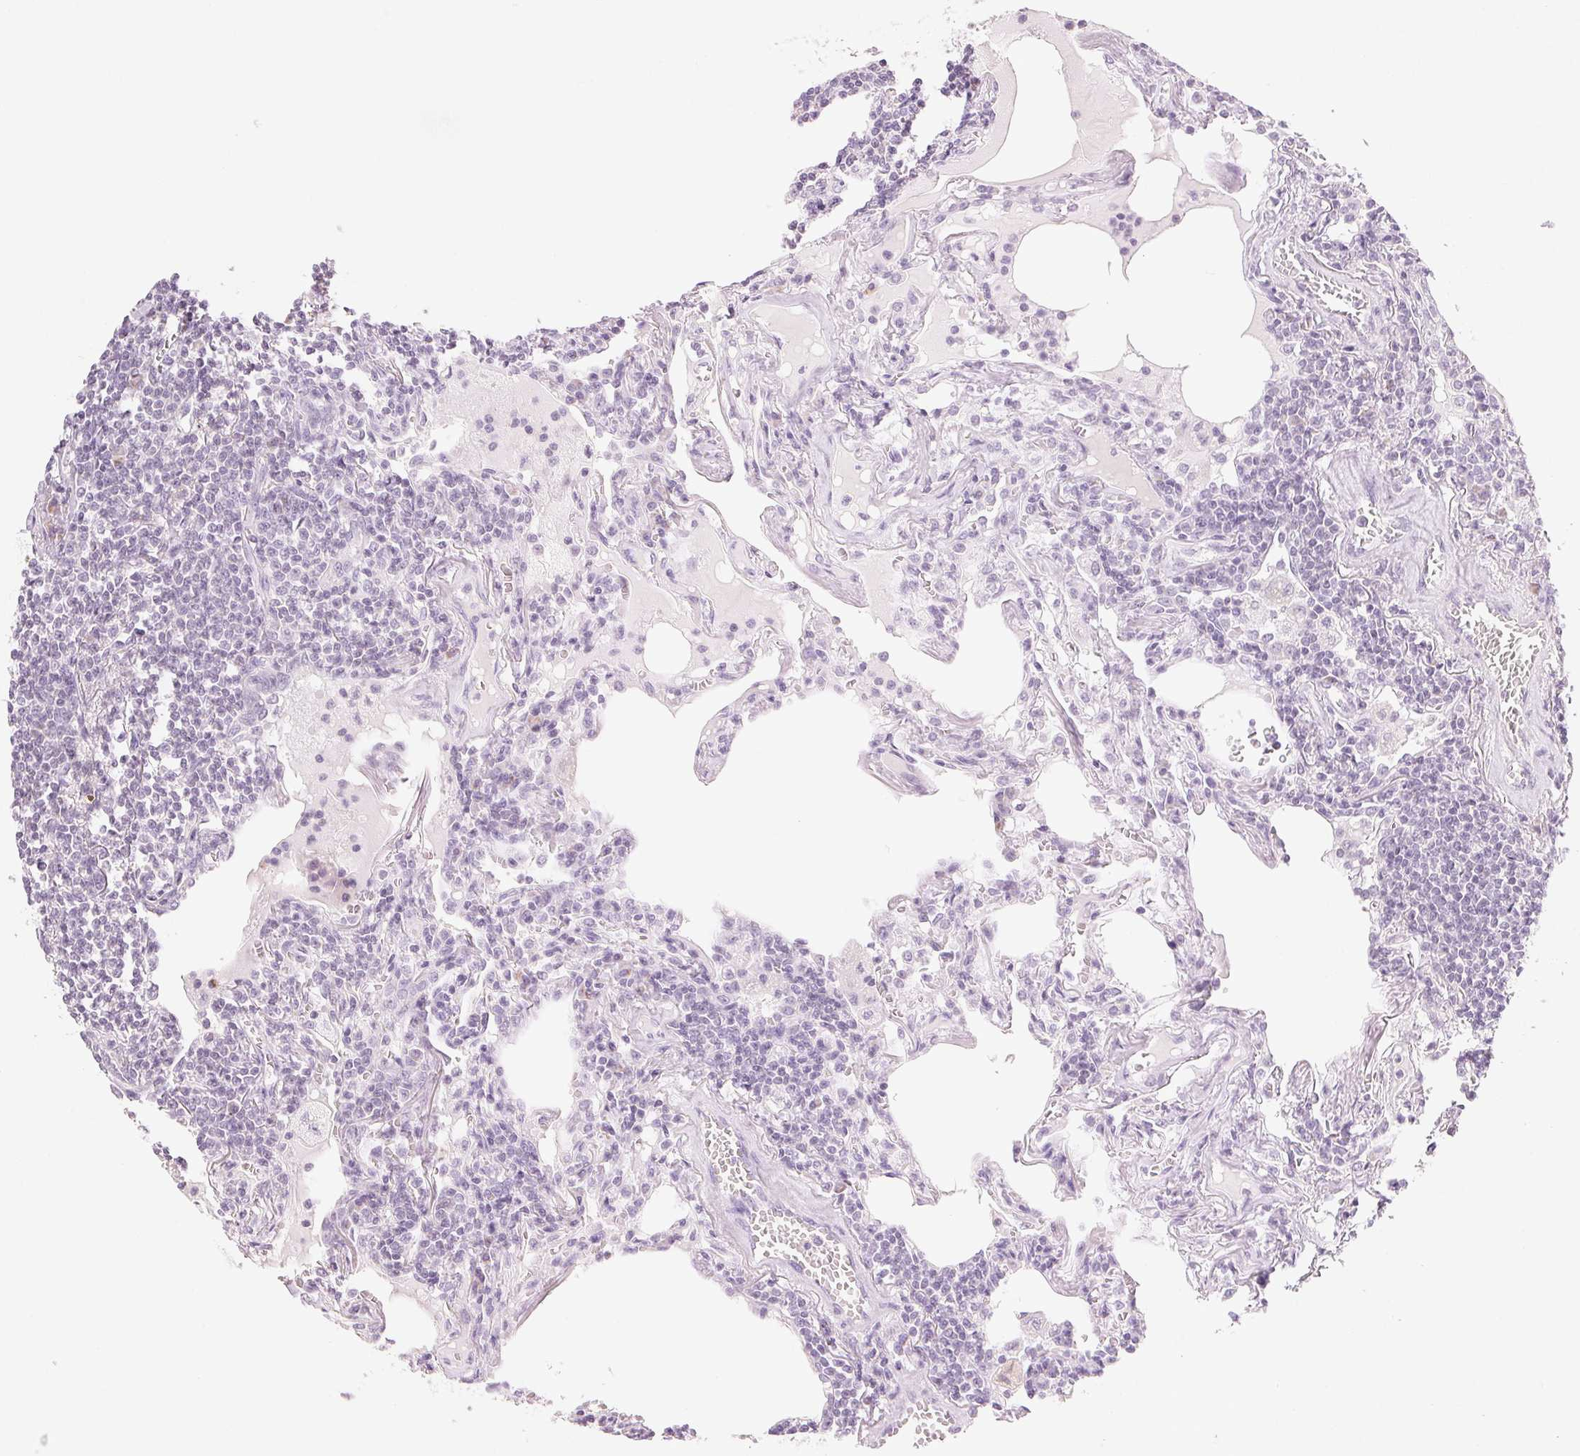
{"staining": {"intensity": "negative", "quantity": "none", "location": "none"}, "tissue": "lymphoma", "cell_type": "Tumor cells", "image_type": "cancer", "snomed": [{"axis": "morphology", "description": "Malignant lymphoma, non-Hodgkin's type, Low grade"}, {"axis": "topography", "description": "Lung"}], "caption": "A histopathology image of human lymphoma is negative for staining in tumor cells.", "gene": "HOXB13", "patient": {"sex": "female", "age": 71}}